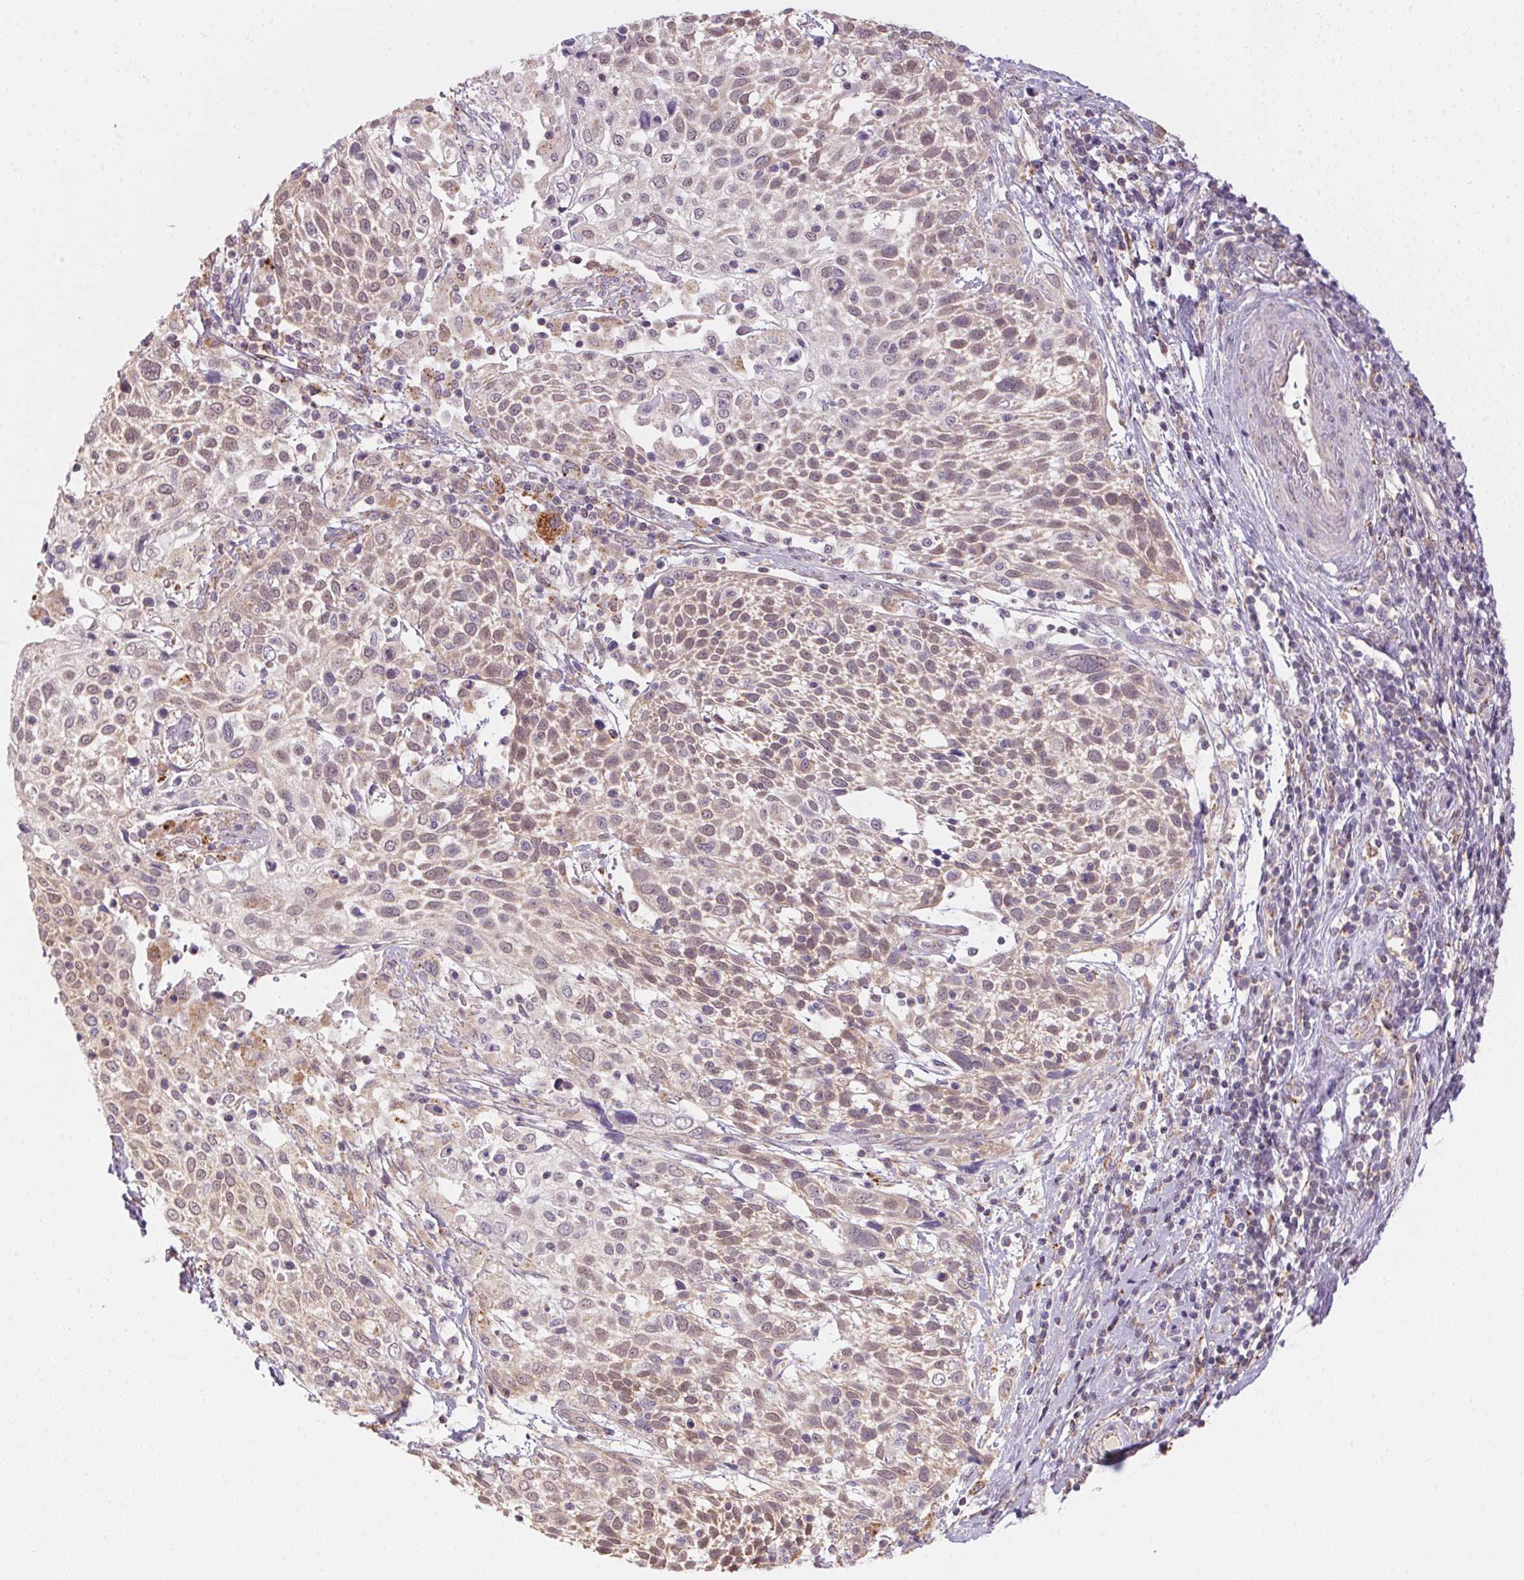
{"staining": {"intensity": "weak", "quantity": ">75%", "location": "cytoplasmic/membranous"}, "tissue": "cervical cancer", "cell_type": "Tumor cells", "image_type": "cancer", "snomed": [{"axis": "morphology", "description": "Squamous cell carcinoma, NOS"}, {"axis": "topography", "description": "Cervix"}], "caption": "Immunohistochemical staining of human cervical squamous cell carcinoma displays low levels of weak cytoplasmic/membranous protein staining in approximately >75% of tumor cells.", "gene": "ADH5", "patient": {"sex": "female", "age": 61}}